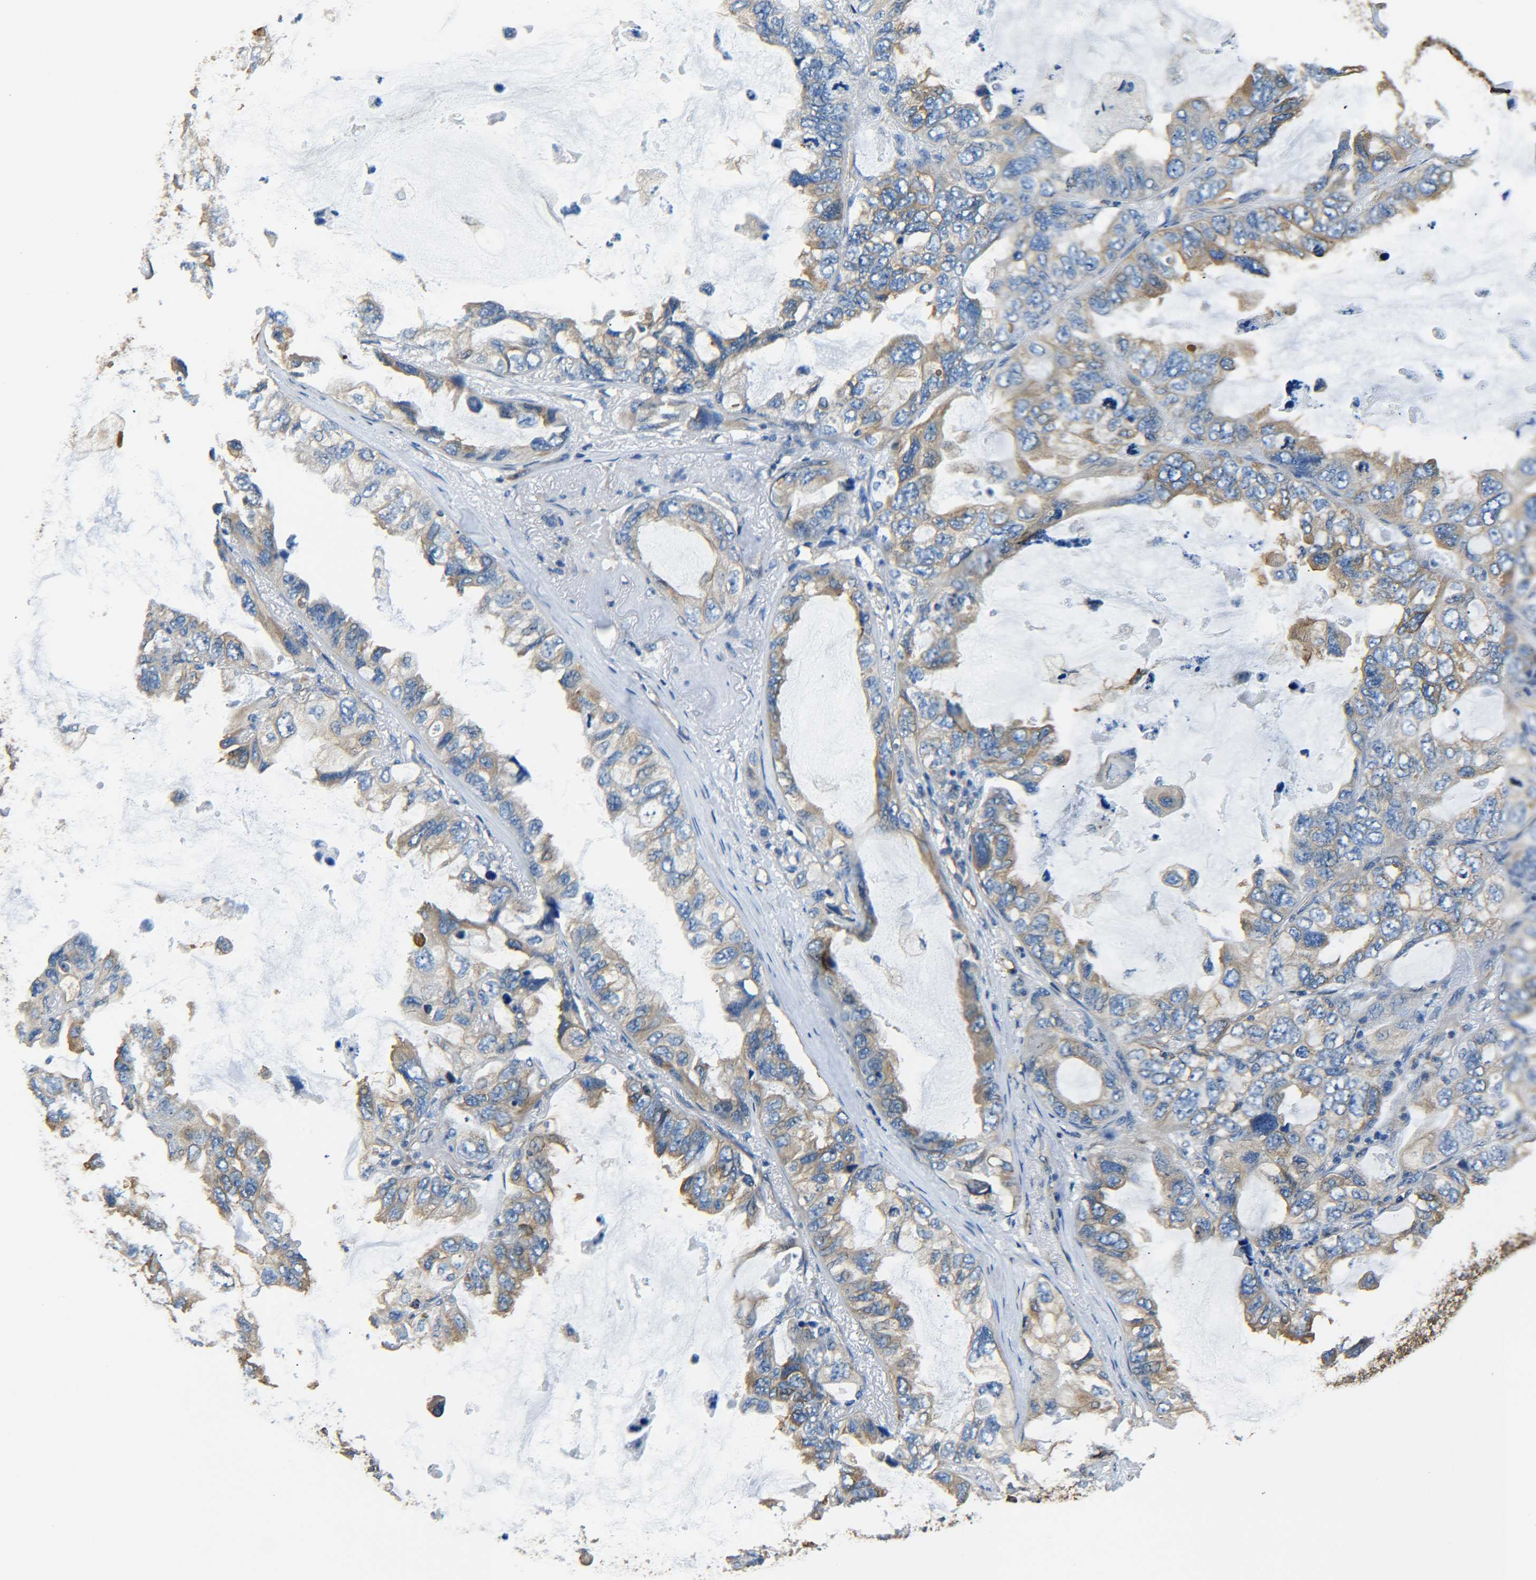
{"staining": {"intensity": "weak", "quantity": ">75%", "location": "cytoplasmic/membranous"}, "tissue": "lung cancer", "cell_type": "Tumor cells", "image_type": "cancer", "snomed": [{"axis": "morphology", "description": "Squamous cell carcinoma, NOS"}, {"axis": "topography", "description": "Lung"}], "caption": "This is an image of immunohistochemistry (IHC) staining of lung cancer, which shows weak positivity in the cytoplasmic/membranous of tumor cells.", "gene": "TUBB", "patient": {"sex": "female", "age": 73}}